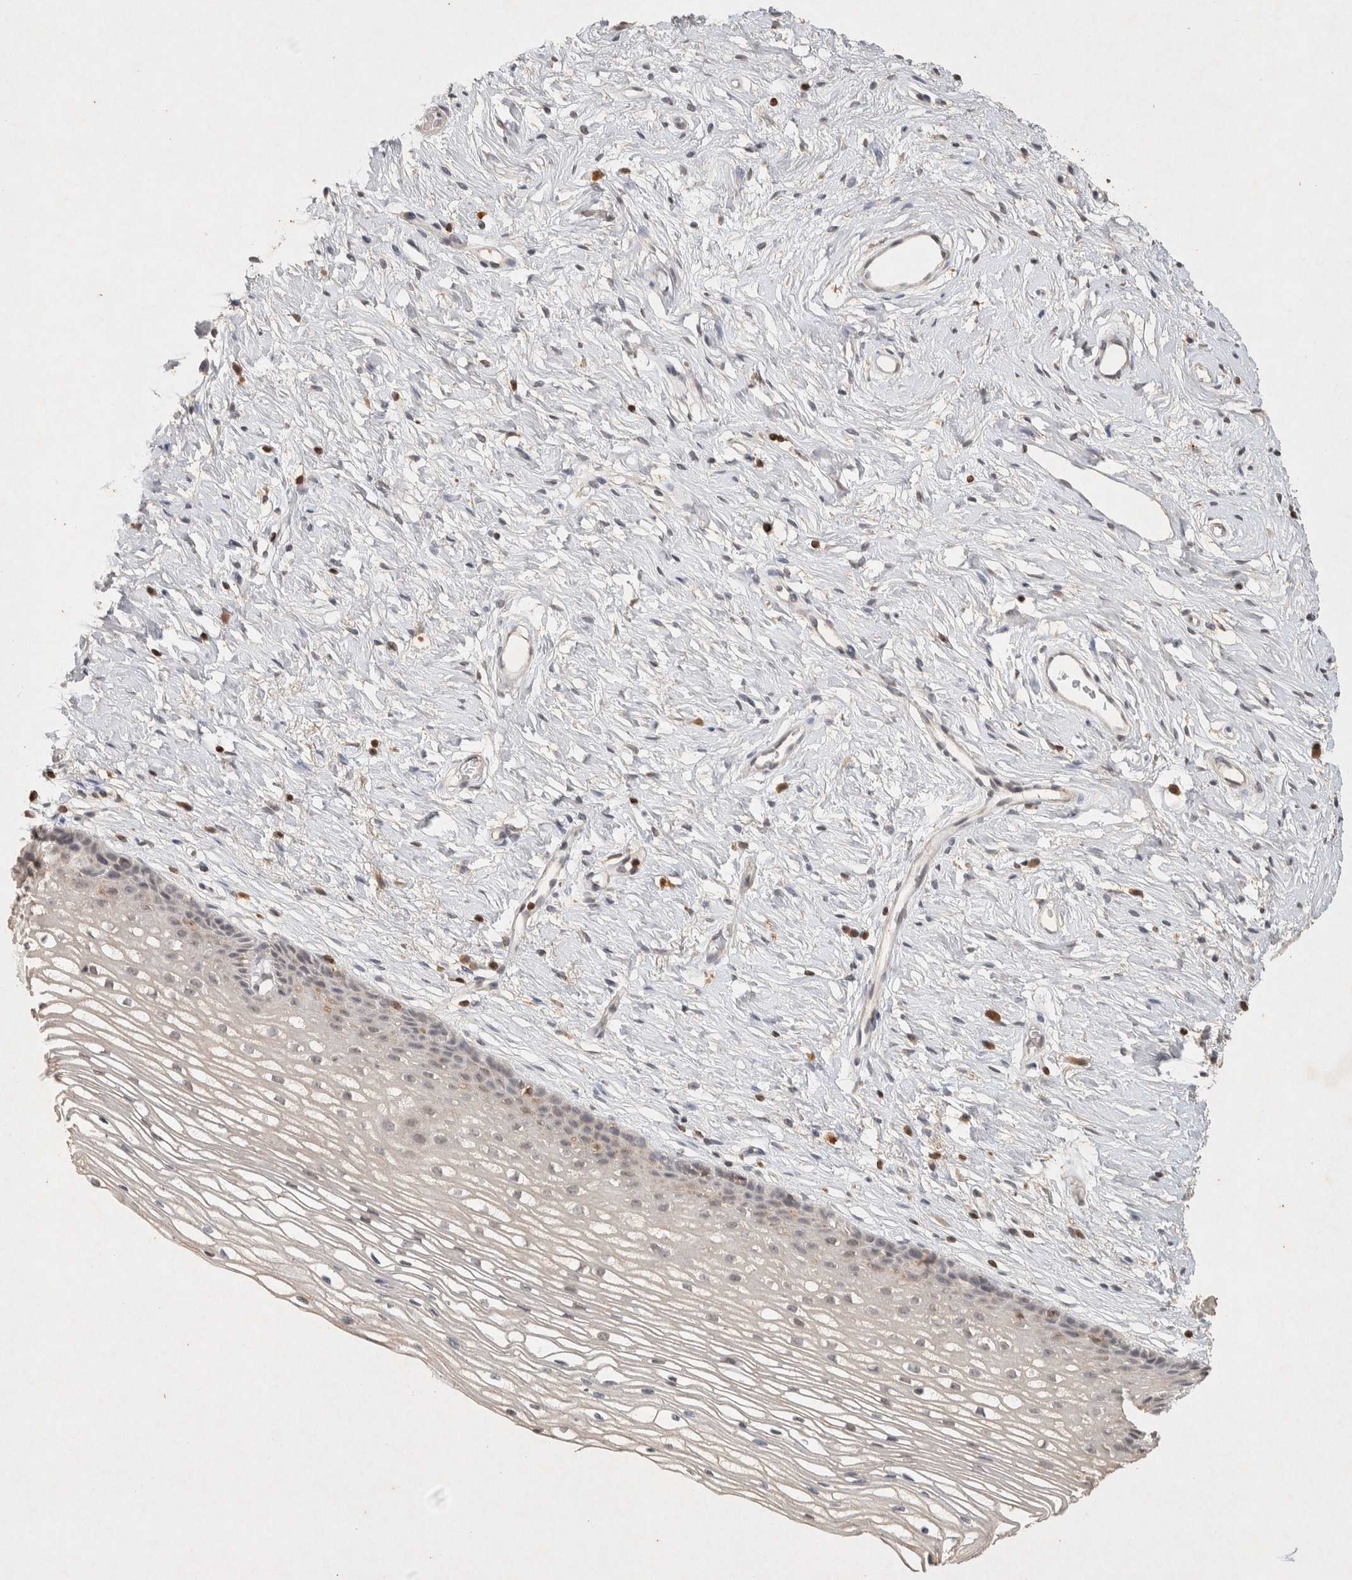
{"staining": {"intensity": "negative", "quantity": "none", "location": "none"}, "tissue": "cervix", "cell_type": "Glandular cells", "image_type": "normal", "snomed": [{"axis": "morphology", "description": "Normal tissue, NOS"}, {"axis": "topography", "description": "Cervix"}], "caption": "DAB (3,3'-diaminobenzidine) immunohistochemical staining of benign cervix shows no significant staining in glandular cells. The staining was performed using DAB (3,3'-diaminobenzidine) to visualize the protein expression in brown, while the nuclei were stained in blue with hematoxylin (Magnification: 20x).", "gene": "RAC2", "patient": {"sex": "female", "age": 77}}